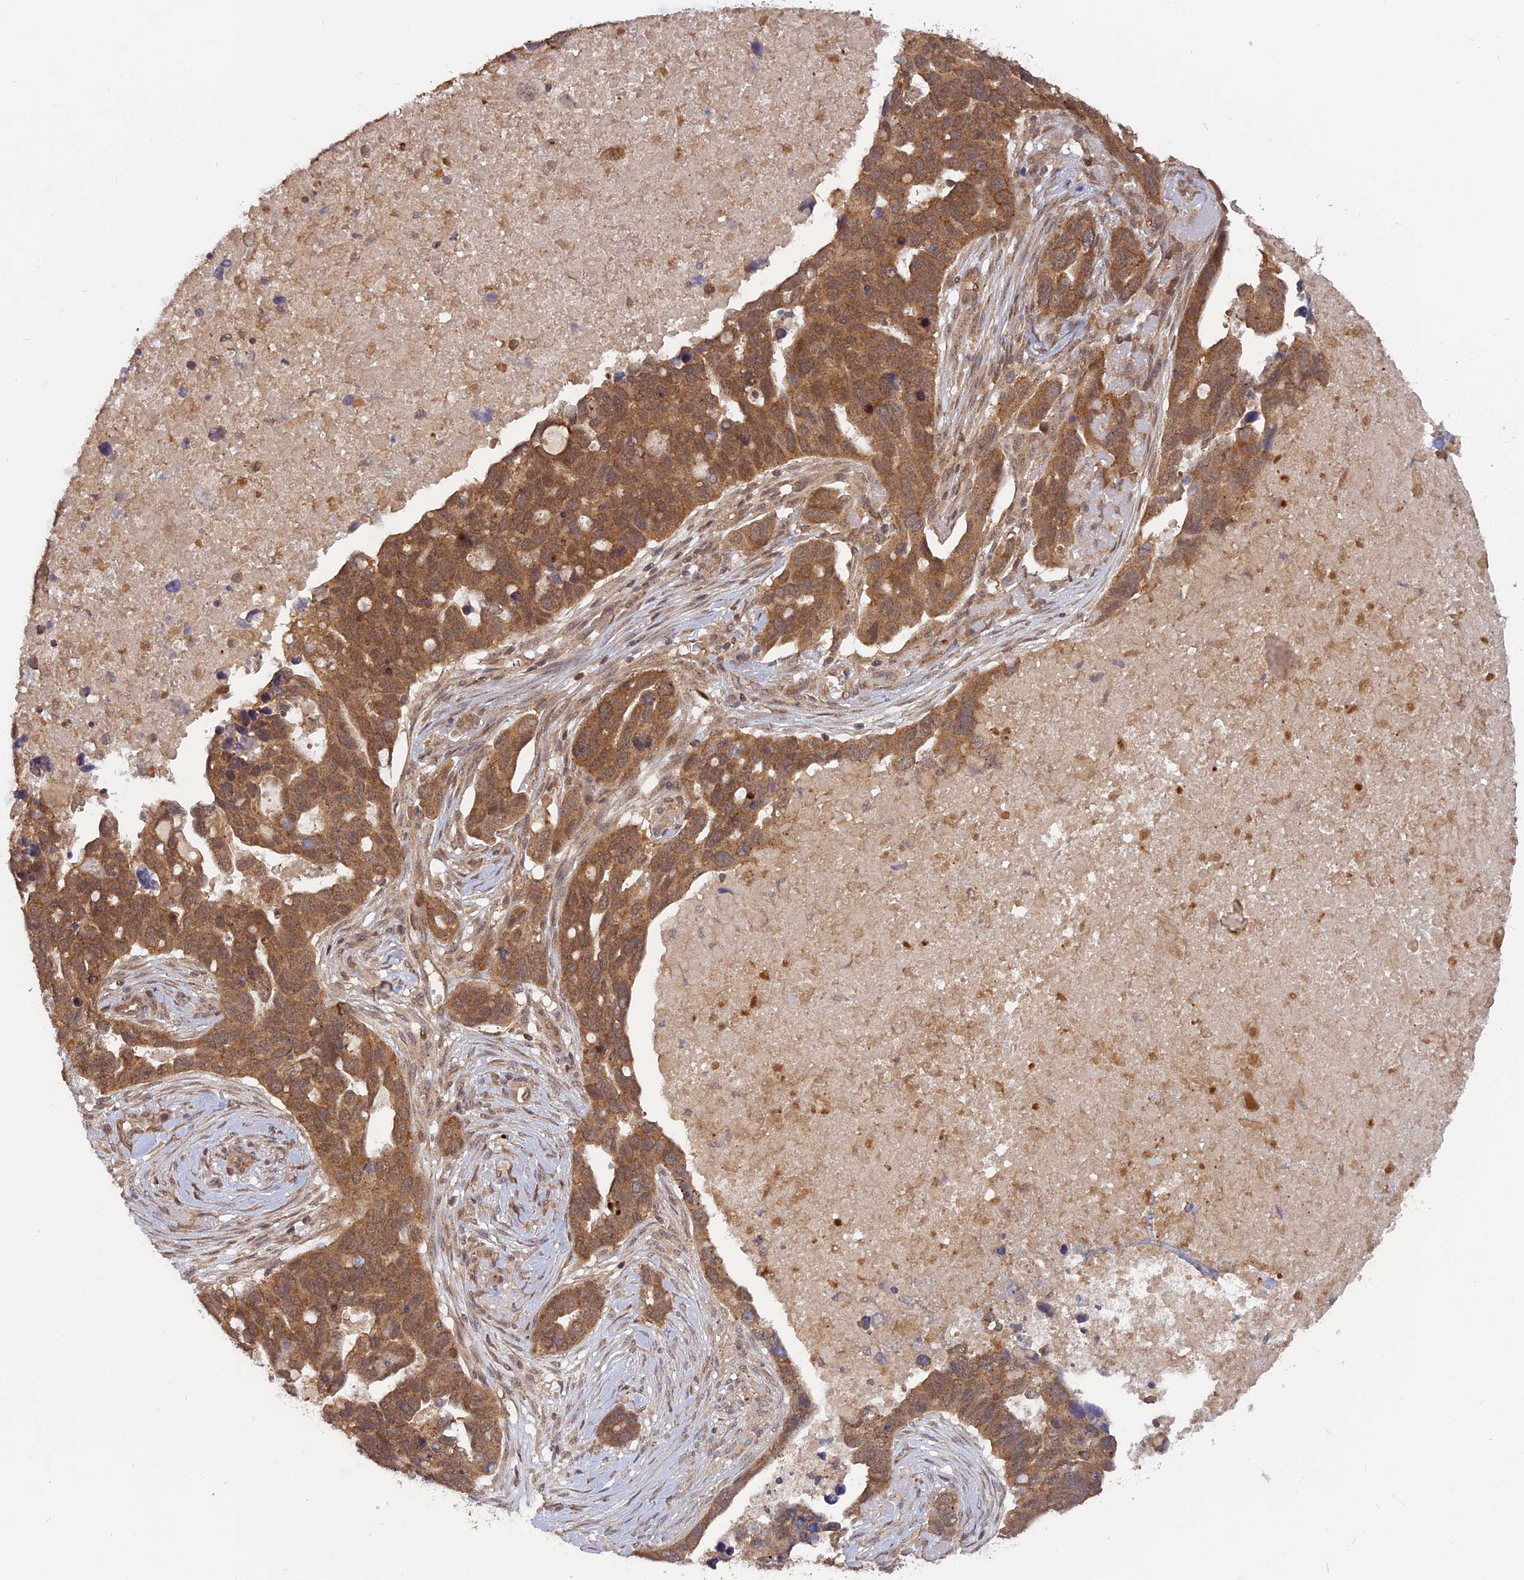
{"staining": {"intensity": "moderate", "quantity": ">75%", "location": "cytoplasmic/membranous"}, "tissue": "ovarian cancer", "cell_type": "Tumor cells", "image_type": "cancer", "snomed": [{"axis": "morphology", "description": "Cystadenocarcinoma, serous, NOS"}, {"axis": "topography", "description": "Ovary"}], "caption": "Immunohistochemistry image of ovarian serous cystadenocarcinoma stained for a protein (brown), which displays medium levels of moderate cytoplasmic/membranous expression in approximately >75% of tumor cells.", "gene": "PKIG", "patient": {"sex": "female", "age": 54}}